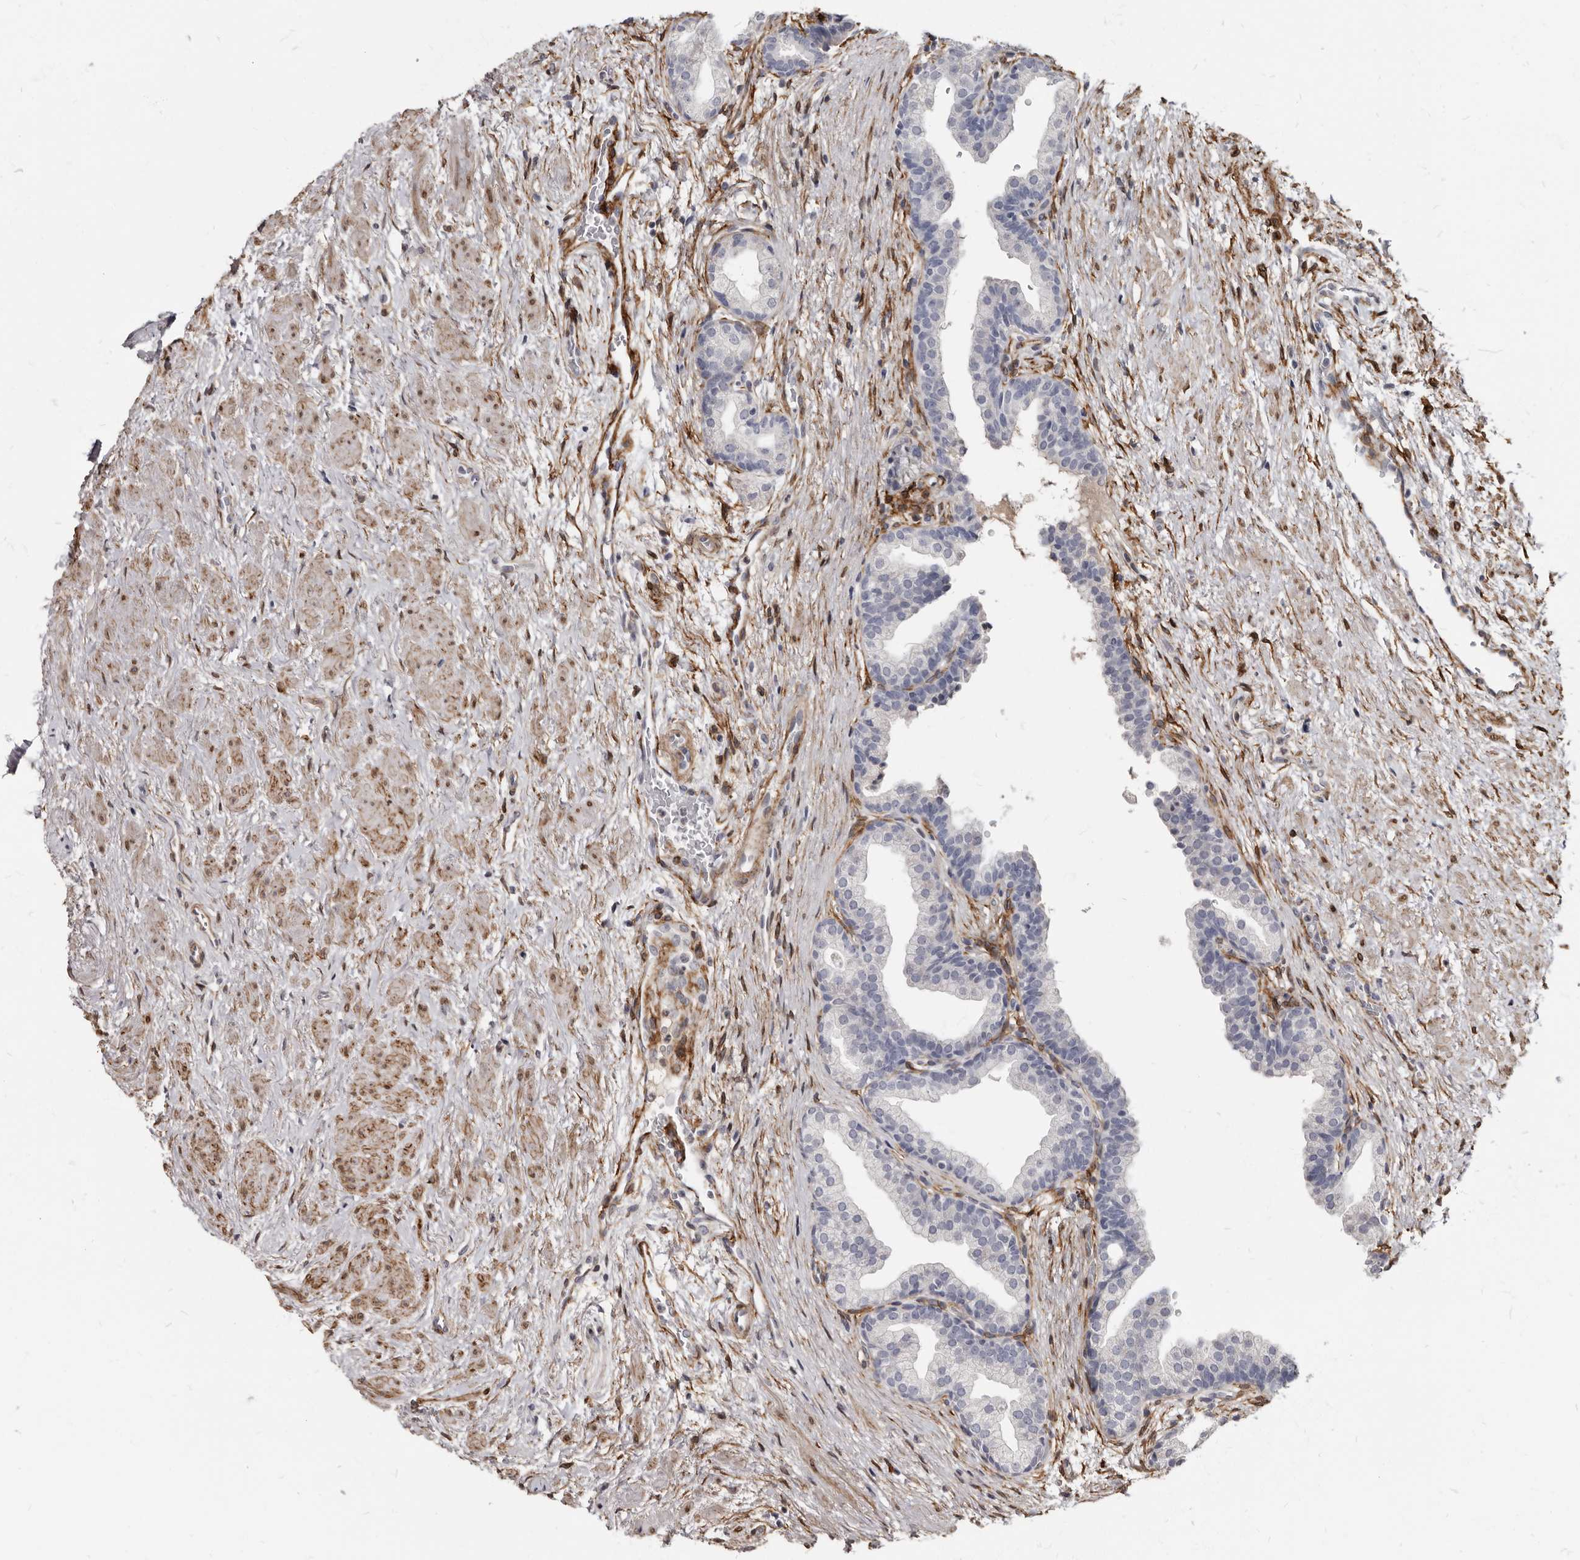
{"staining": {"intensity": "negative", "quantity": "none", "location": "none"}, "tissue": "prostate", "cell_type": "Glandular cells", "image_type": "normal", "snomed": [{"axis": "morphology", "description": "Normal tissue, NOS"}, {"axis": "topography", "description": "Prostate"}], "caption": "Immunohistochemistry (IHC) of unremarkable prostate reveals no positivity in glandular cells.", "gene": "MRGPRF", "patient": {"sex": "male", "age": 48}}